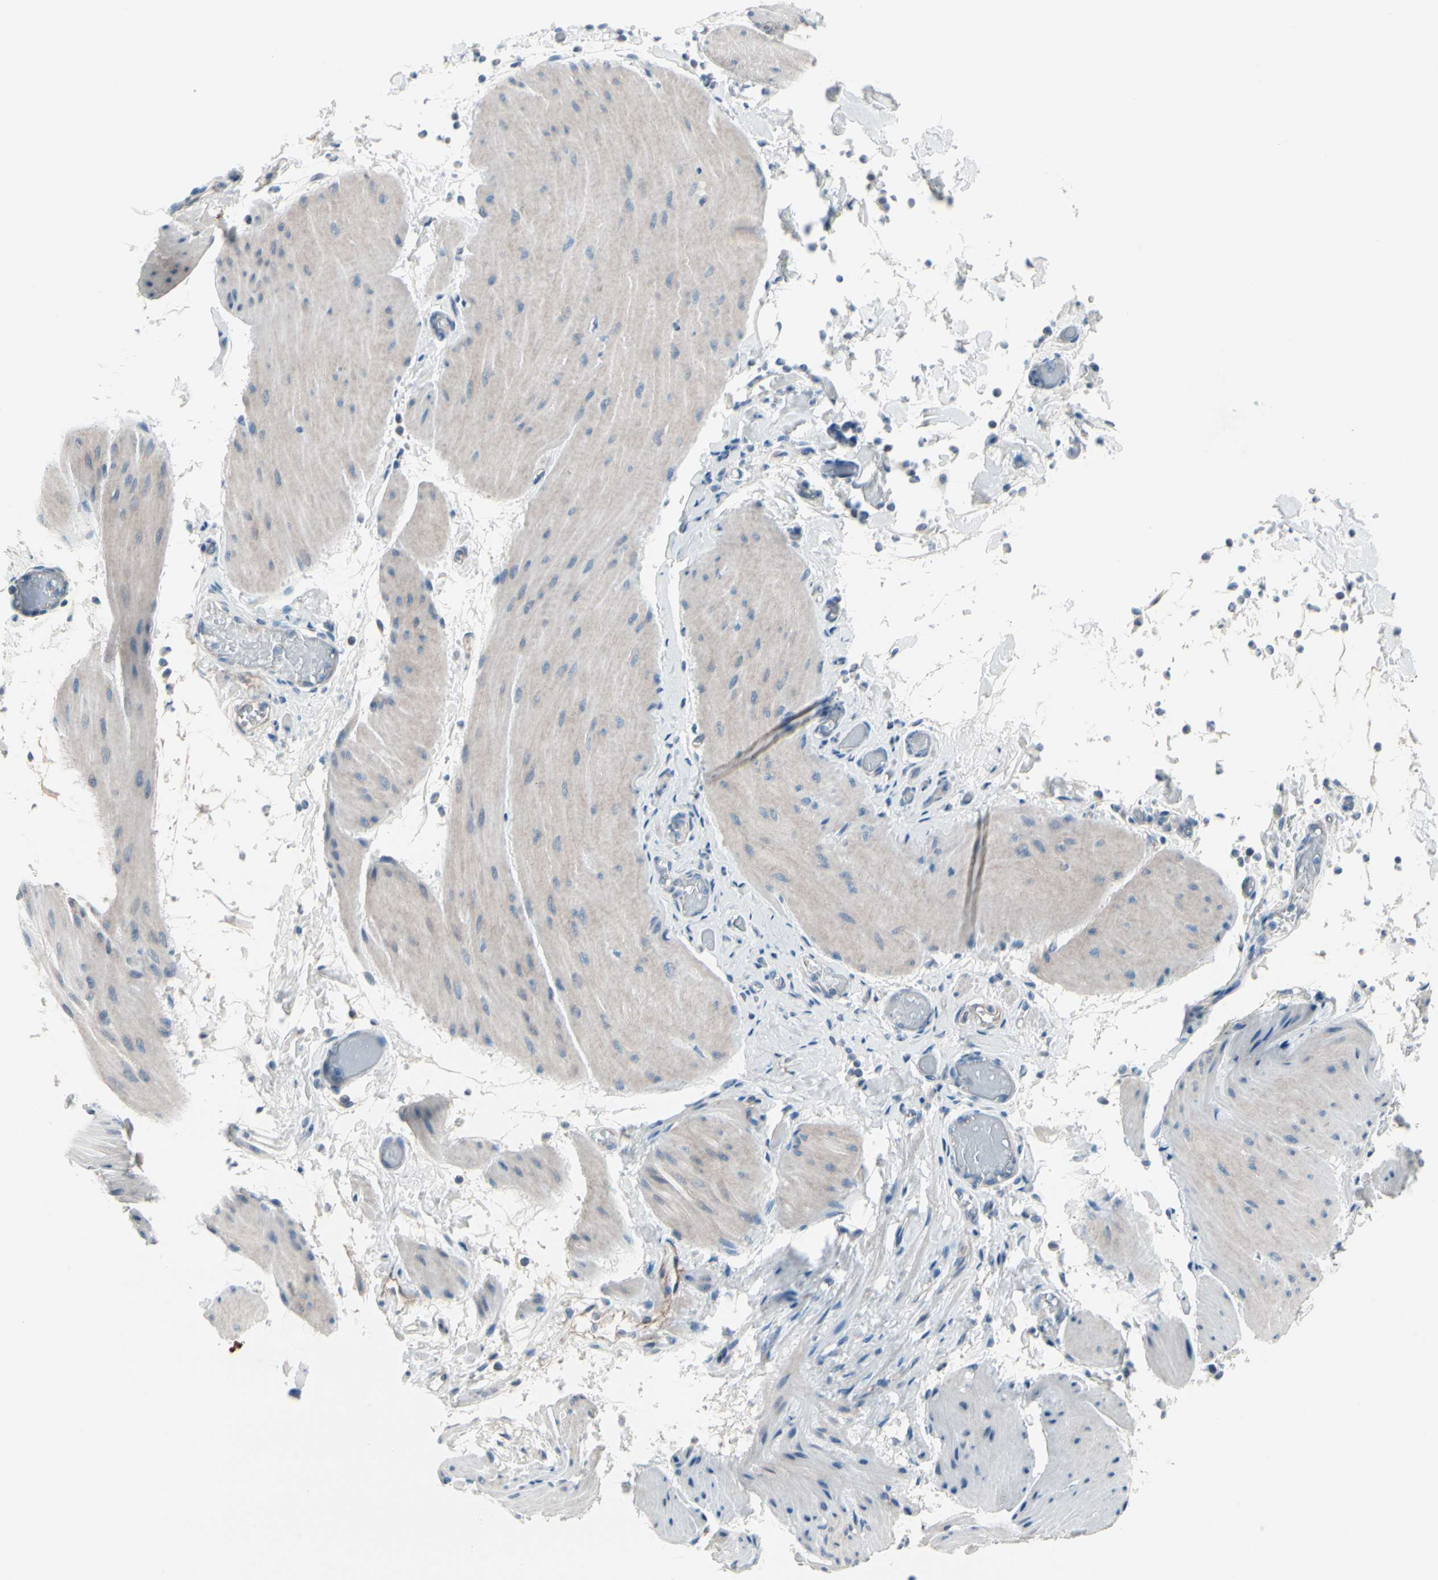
{"staining": {"intensity": "strong", "quantity": "25%-75%", "location": "cytoplasmic/membranous,nuclear"}, "tissue": "smooth muscle", "cell_type": "Smooth muscle cells", "image_type": "normal", "snomed": [{"axis": "morphology", "description": "Normal tissue, NOS"}, {"axis": "topography", "description": "Smooth muscle"}, {"axis": "topography", "description": "Colon"}], "caption": "Immunohistochemistry (IHC) photomicrograph of benign human smooth muscle stained for a protein (brown), which reveals high levels of strong cytoplasmic/membranous,nuclear expression in approximately 25%-75% of smooth muscle cells.", "gene": "PGR", "patient": {"sex": "male", "age": 67}}